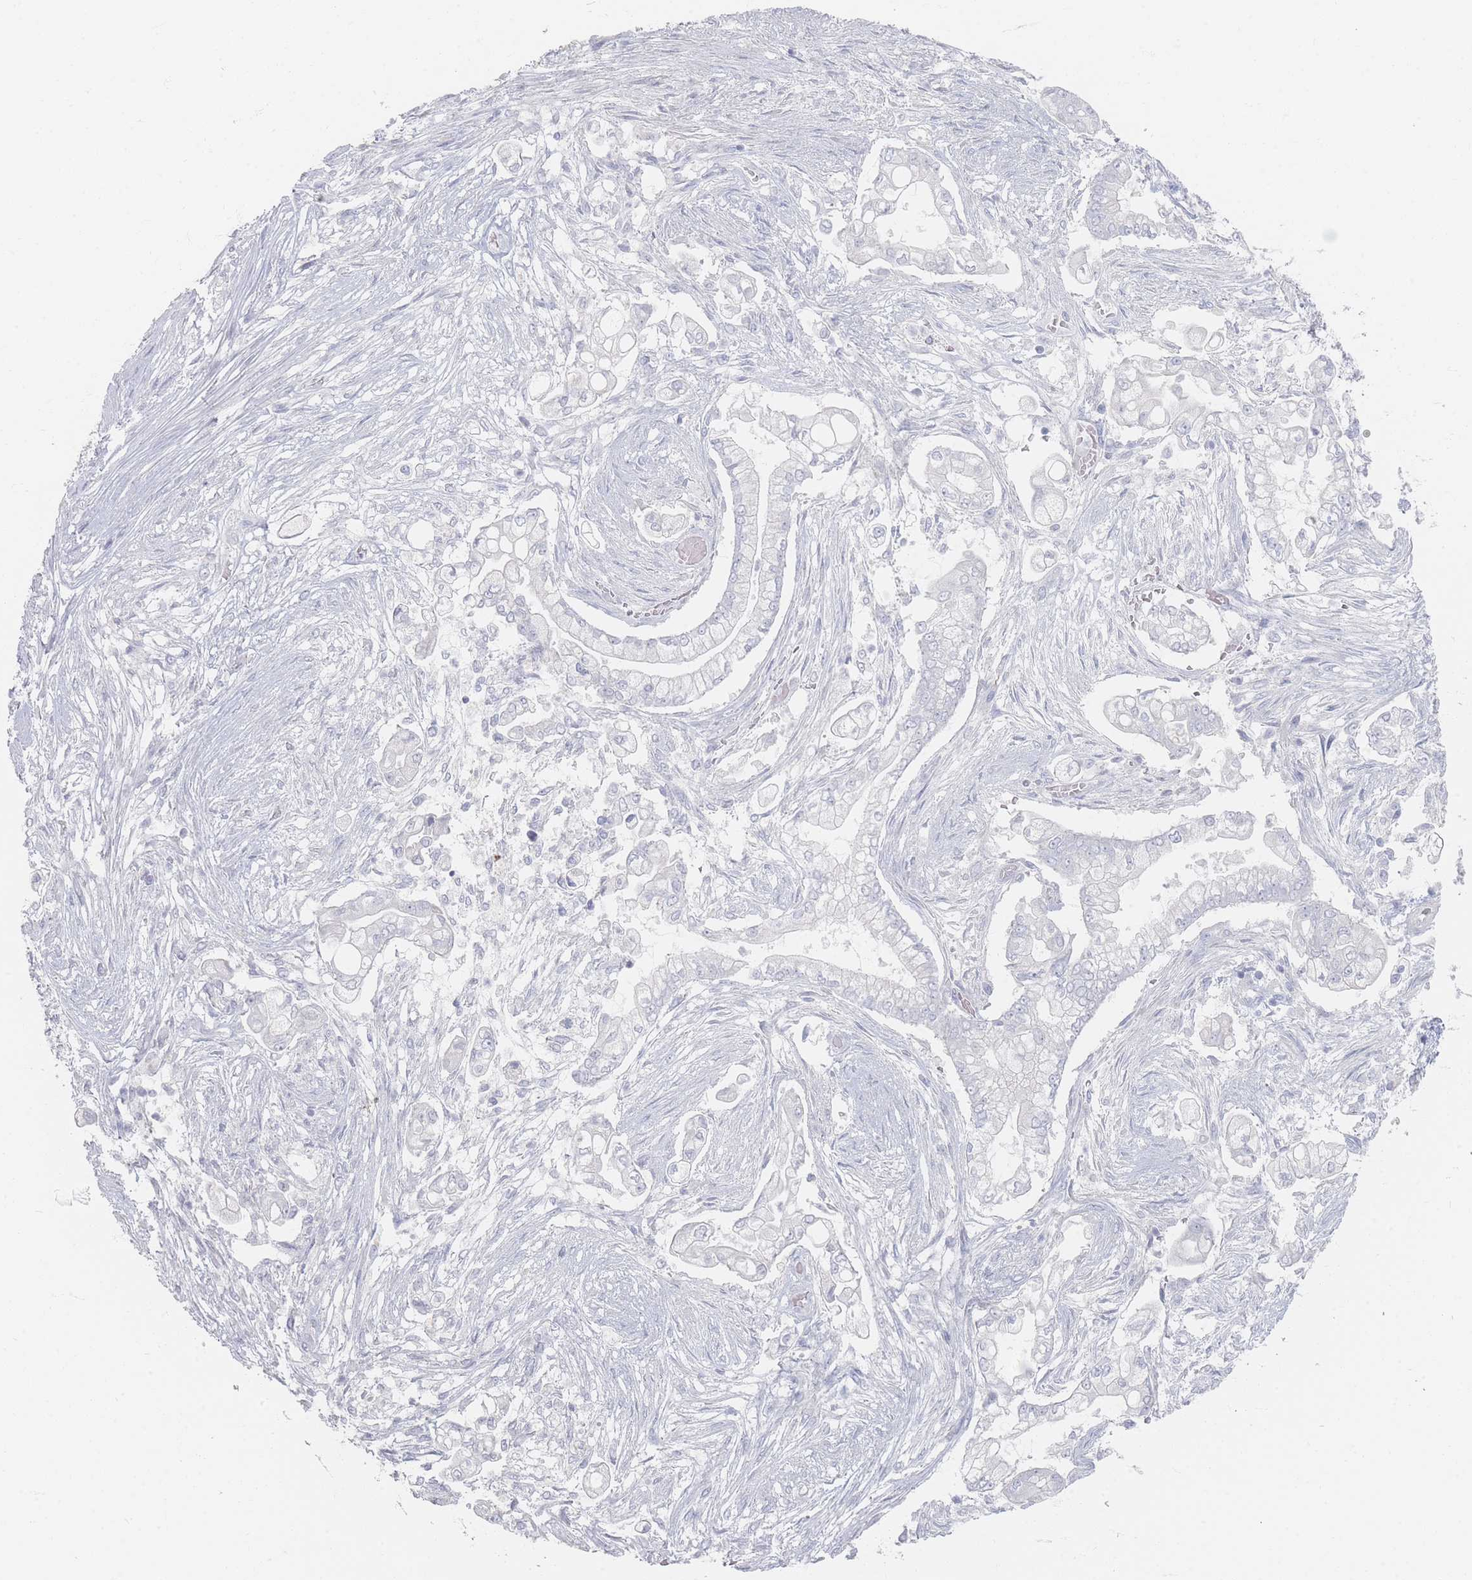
{"staining": {"intensity": "negative", "quantity": "none", "location": "none"}, "tissue": "pancreatic cancer", "cell_type": "Tumor cells", "image_type": "cancer", "snomed": [{"axis": "morphology", "description": "Adenocarcinoma, NOS"}, {"axis": "topography", "description": "Pancreas"}], "caption": "An image of human adenocarcinoma (pancreatic) is negative for staining in tumor cells.", "gene": "CD37", "patient": {"sex": "female", "age": 69}}